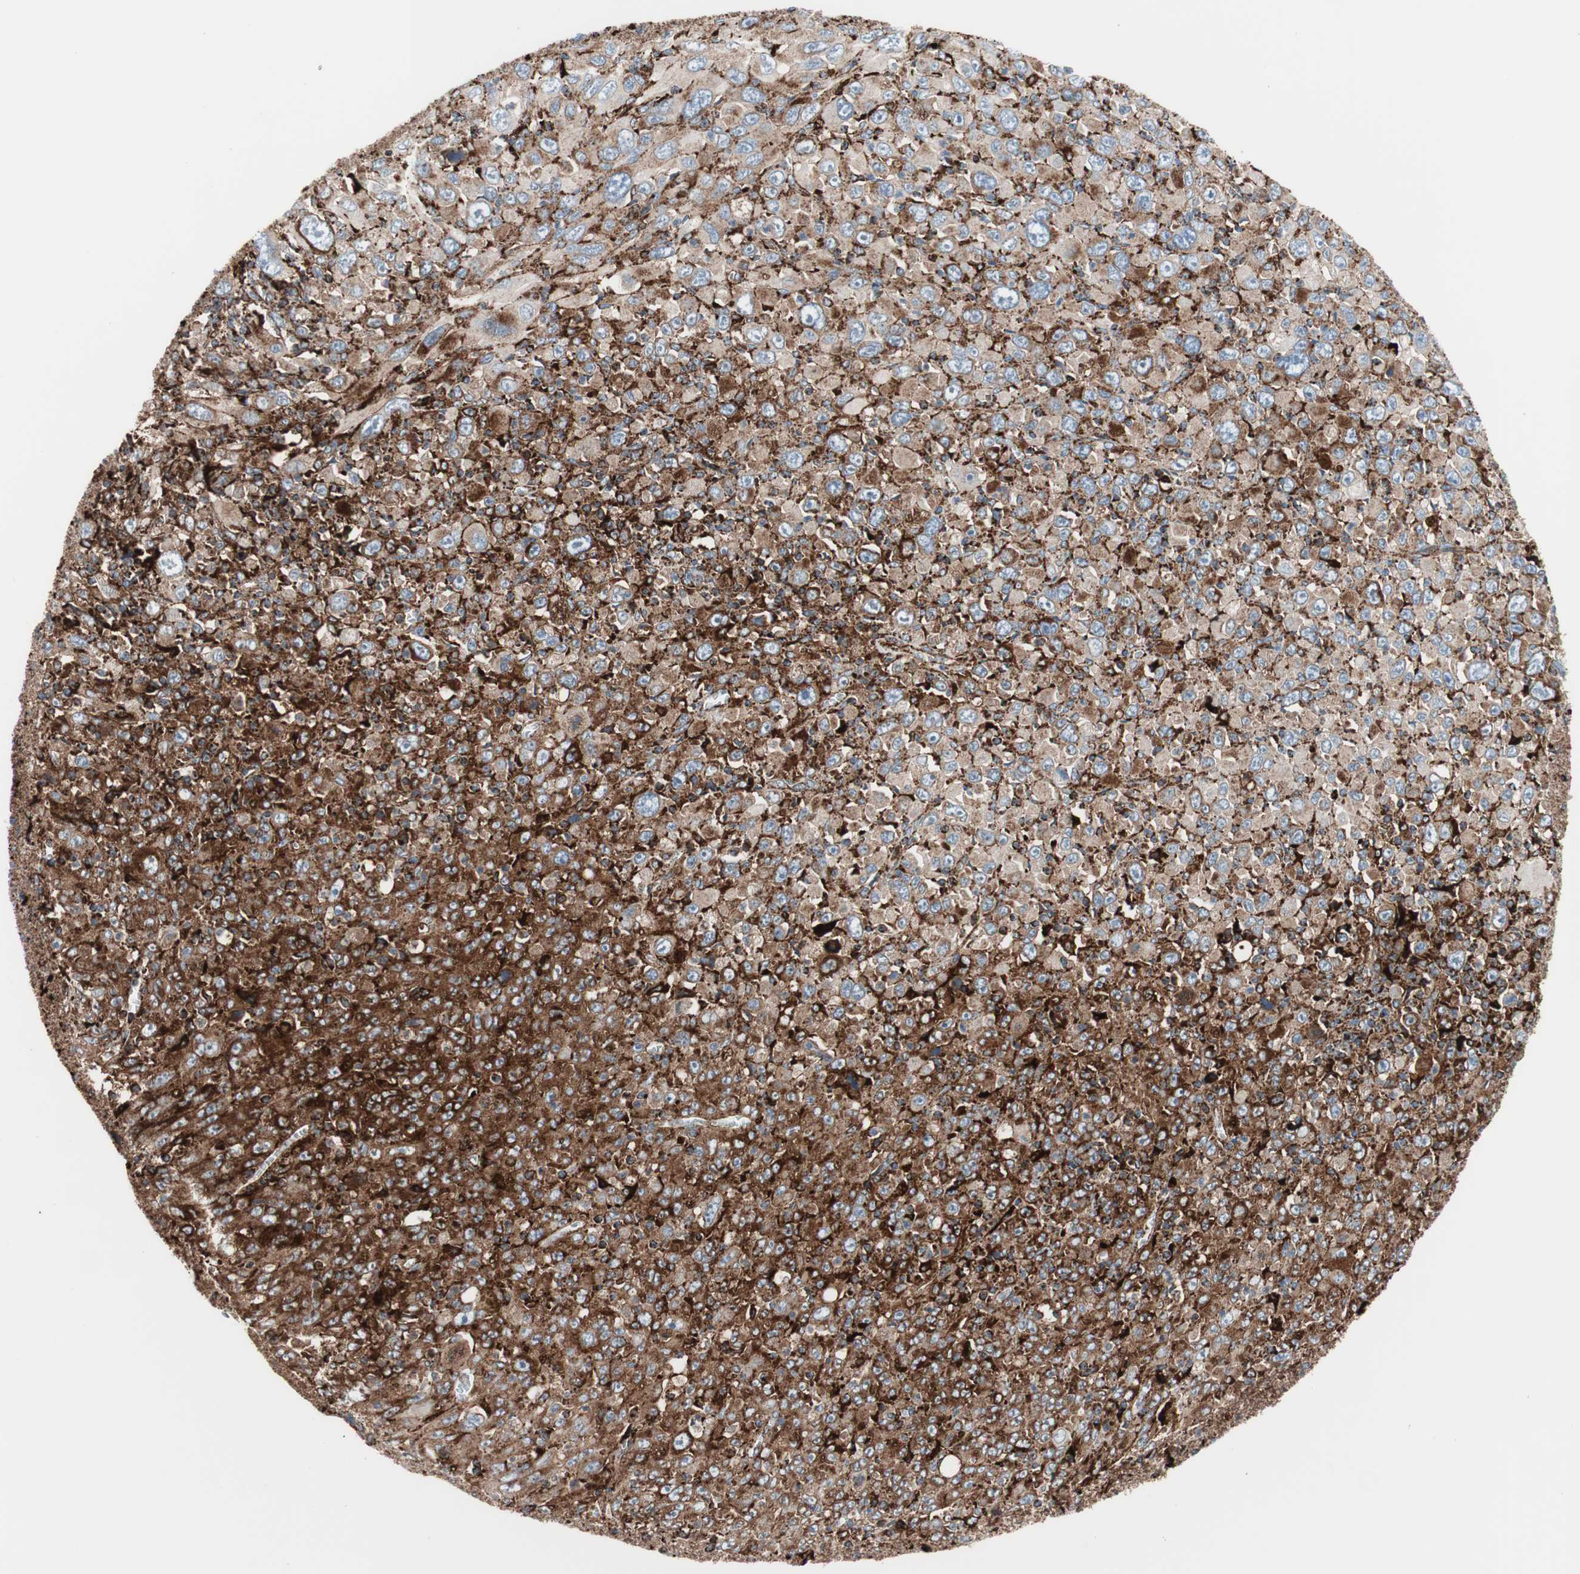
{"staining": {"intensity": "strong", "quantity": ">75%", "location": "cytoplasmic/membranous"}, "tissue": "melanoma", "cell_type": "Tumor cells", "image_type": "cancer", "snomed": [{"axis": "morphology", "description": "Malignant melanoma, Metastatic site"}, {"axis": "topography", "description": "Skin"}], "caption": "Malignant melanoma (metastatic site) stained with a protein marker reveals strong staining in tumor cells.", "gene": "LAMP1", "patient": {"sex": "female", "age": 56}}